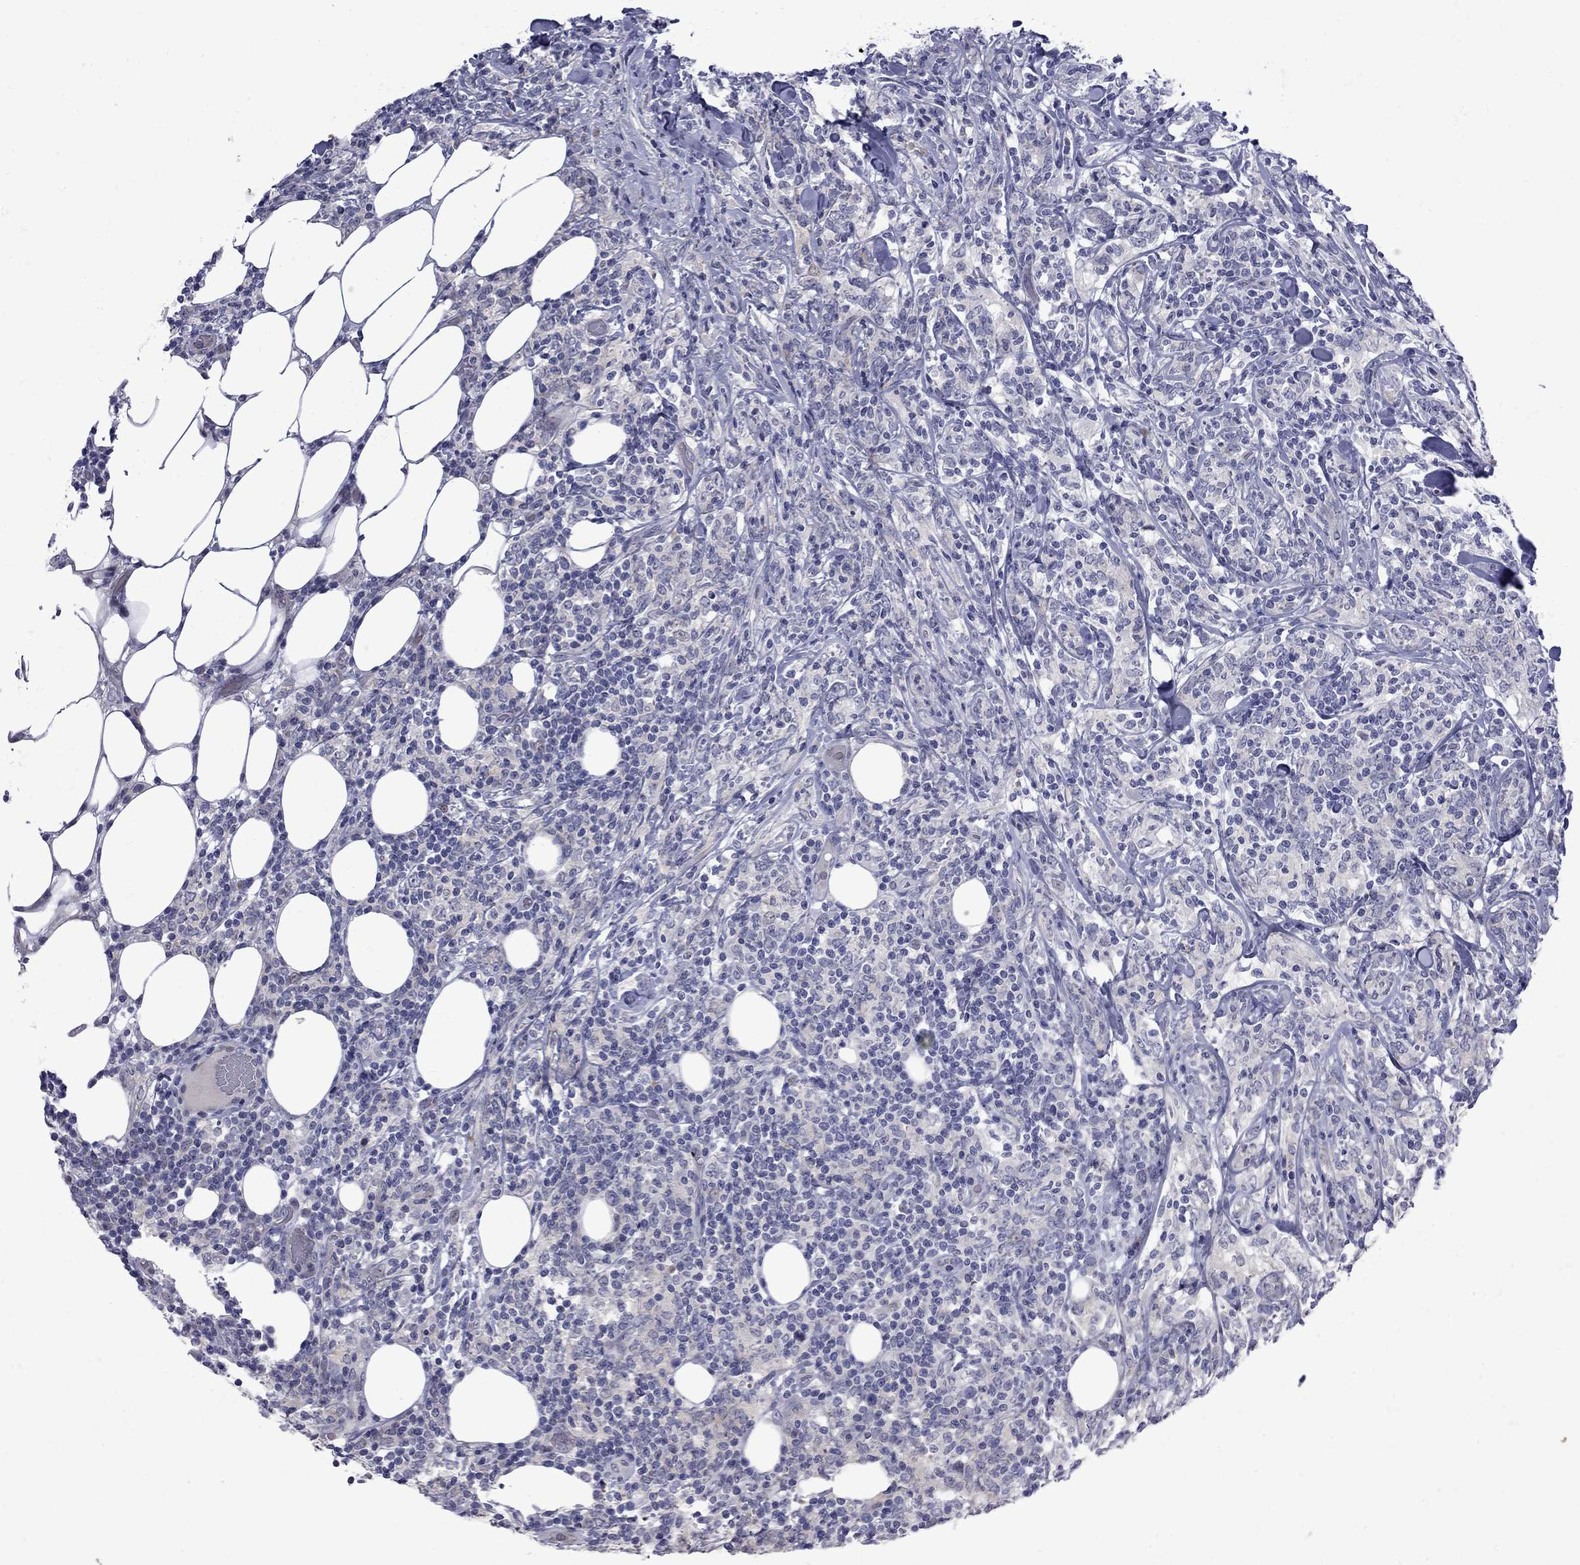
{"staining": {"intensity": "negative", "quantity": "none", "location": "none"}, "tissue": "lymphoma", "cell_type": "Tumor cells", "image_type": "cancer", "snomed": [{"axis": "morphology", "description": "Malignant lymphoma, non-Hodgkin's type, High grade"}, {"axis": "topography", "description": "Lymph node"}], "caption": "Immunohistochemistry (IHC) photomicrograph of neoplastic tissue: human high-grade malignant lymphoma, non-Hodgkin's type stained with DAB (3,3'-diaminobenzidine) exhibits no significant protein positivity in tumor cells.", "gene": "NRARP", "patient": {"sex": "female", "age": 84}}